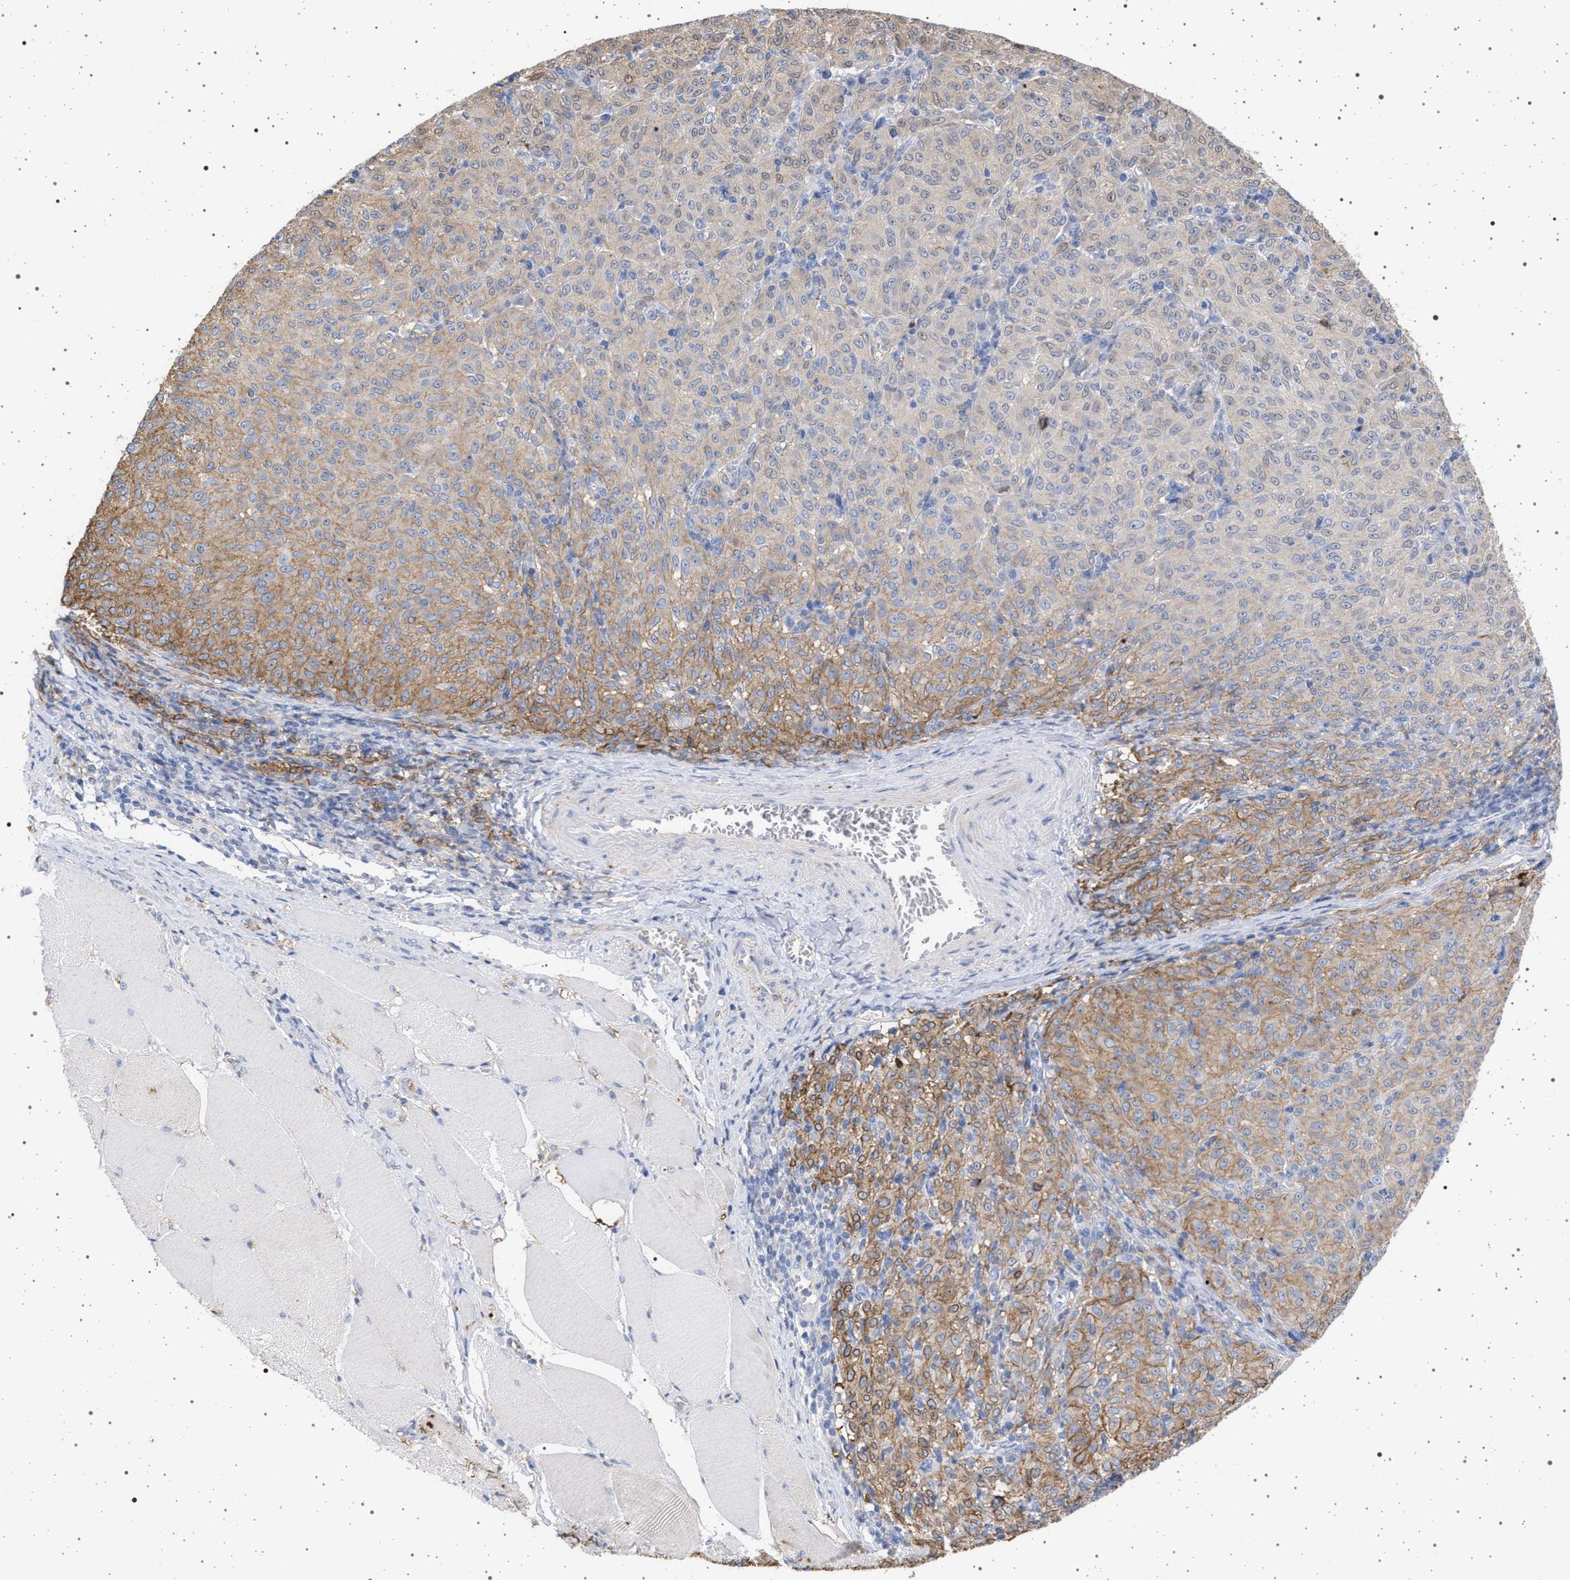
{"staining": {"intensity": "weak", "quantity": "25%-75%", "location": "cytoplasmic/membranous"}, "tissue": "melanoma", "cell_type": "Tumor cells", "image_type": "cancer", "snomed": [{"axis": "morphology", "description": "Malignant melanoma, NOS"}, {"axis": "topography", "description": "Skin"}], "caption": "The photomicrograph shows a brown stain indicating the presence of a protein in the cytoplasmic/membranous of tumor cells in melanoma.", "gene": "PLG", "patient": {"sex": "female", "age": 72}}